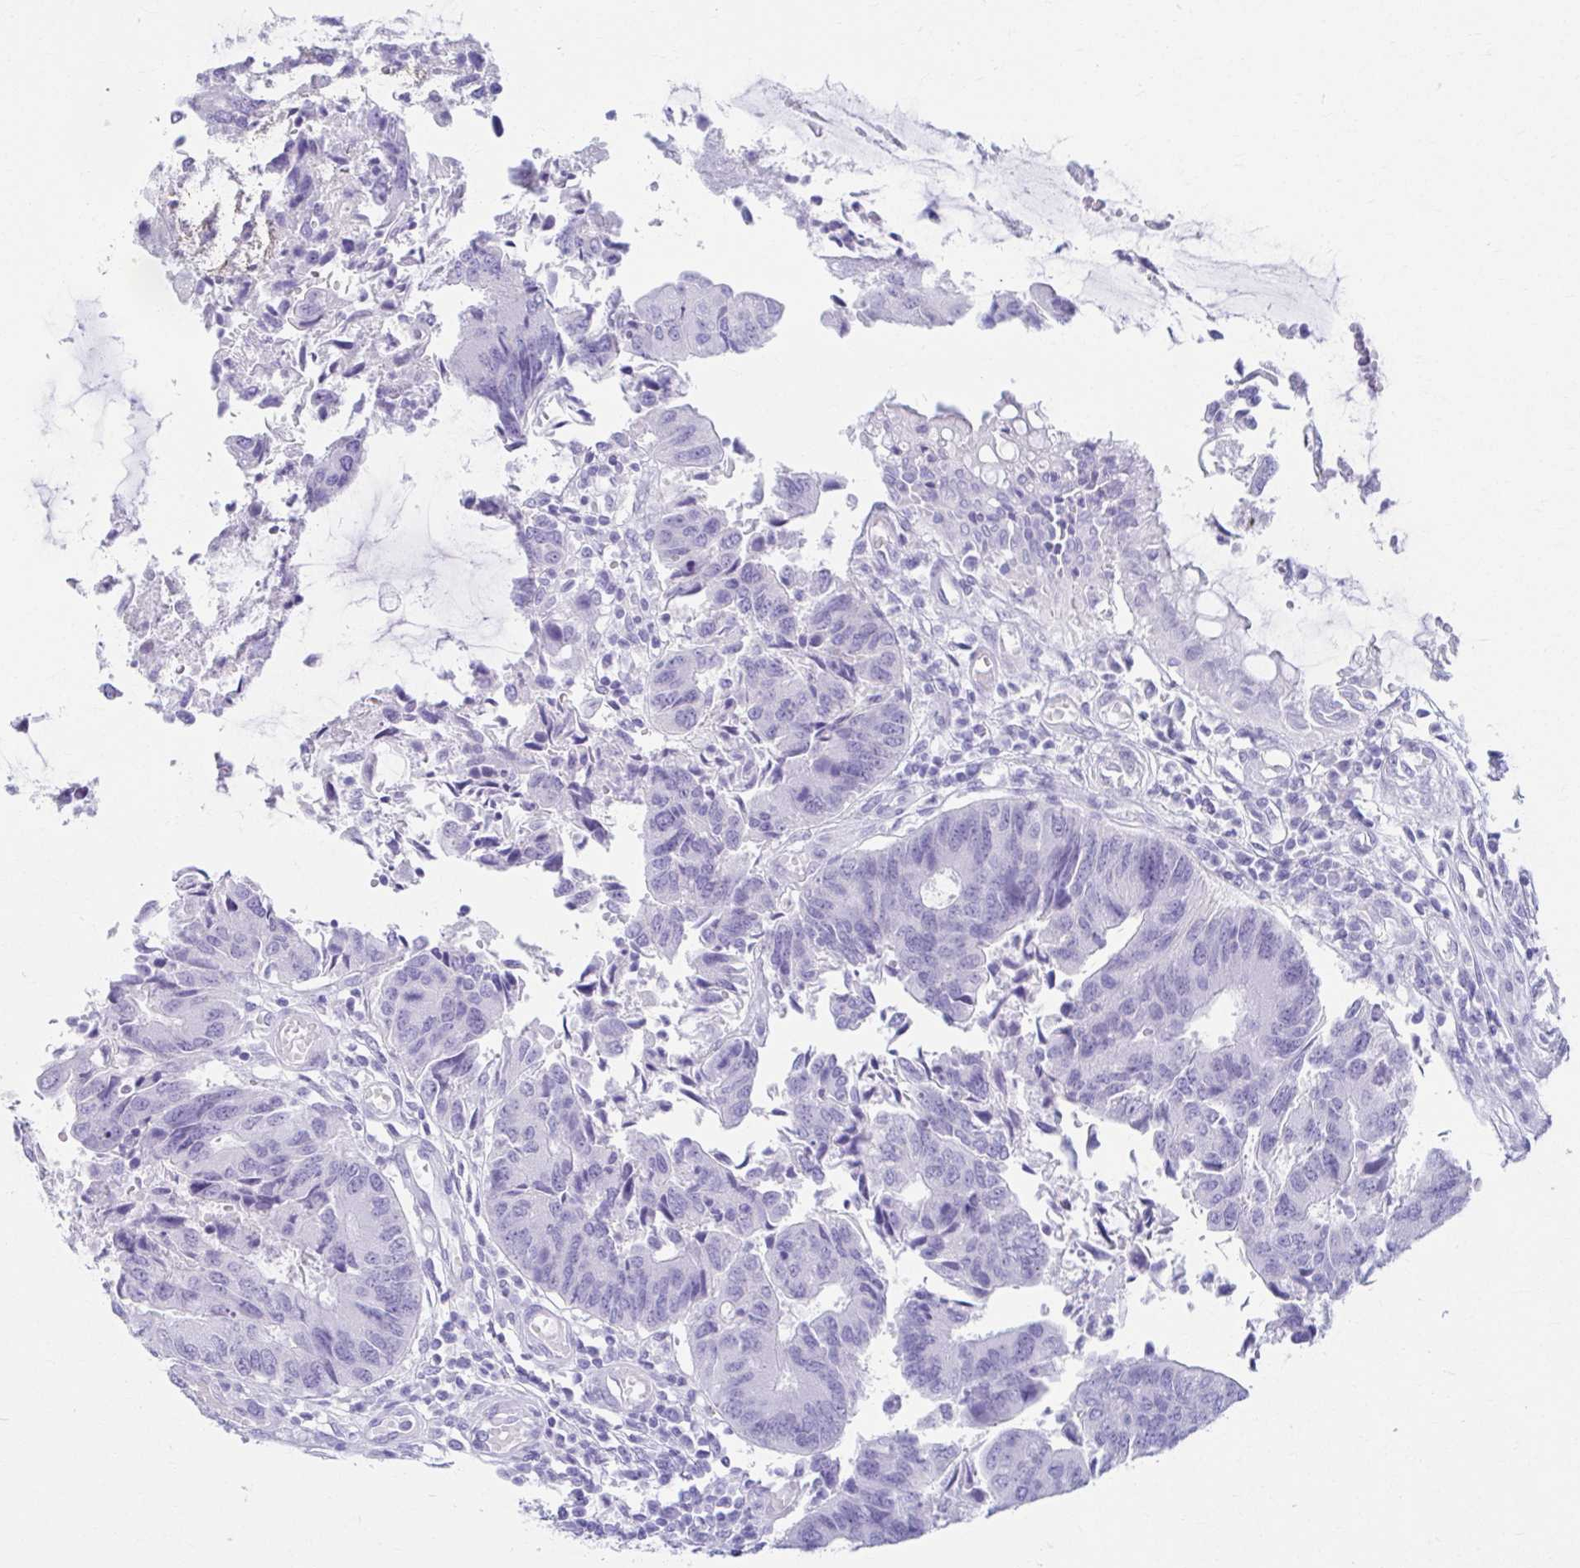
{"staining": {"intensity": "negative", "quantity": "none", "location": "none"}, "tissue": "colorectal cancer", "cell_type": "Tumor cells", "image_type": "cancer", "snomed": [{"axis": "morphology", "description": "Adenocarcinoma, NOS"}, {"axis": "topography", "description": "Colon"}], "caption": "Immunohistochemistry micrograph of human colorectal cancer stained for a protein (brown), which shows no positivity in tumor cells. (DAB (3,3'-diaminobenzidine) immunohistochemistry, high magnification).", "gene": "ATP4B", "patient": {"sex": "female", "age": 67}}